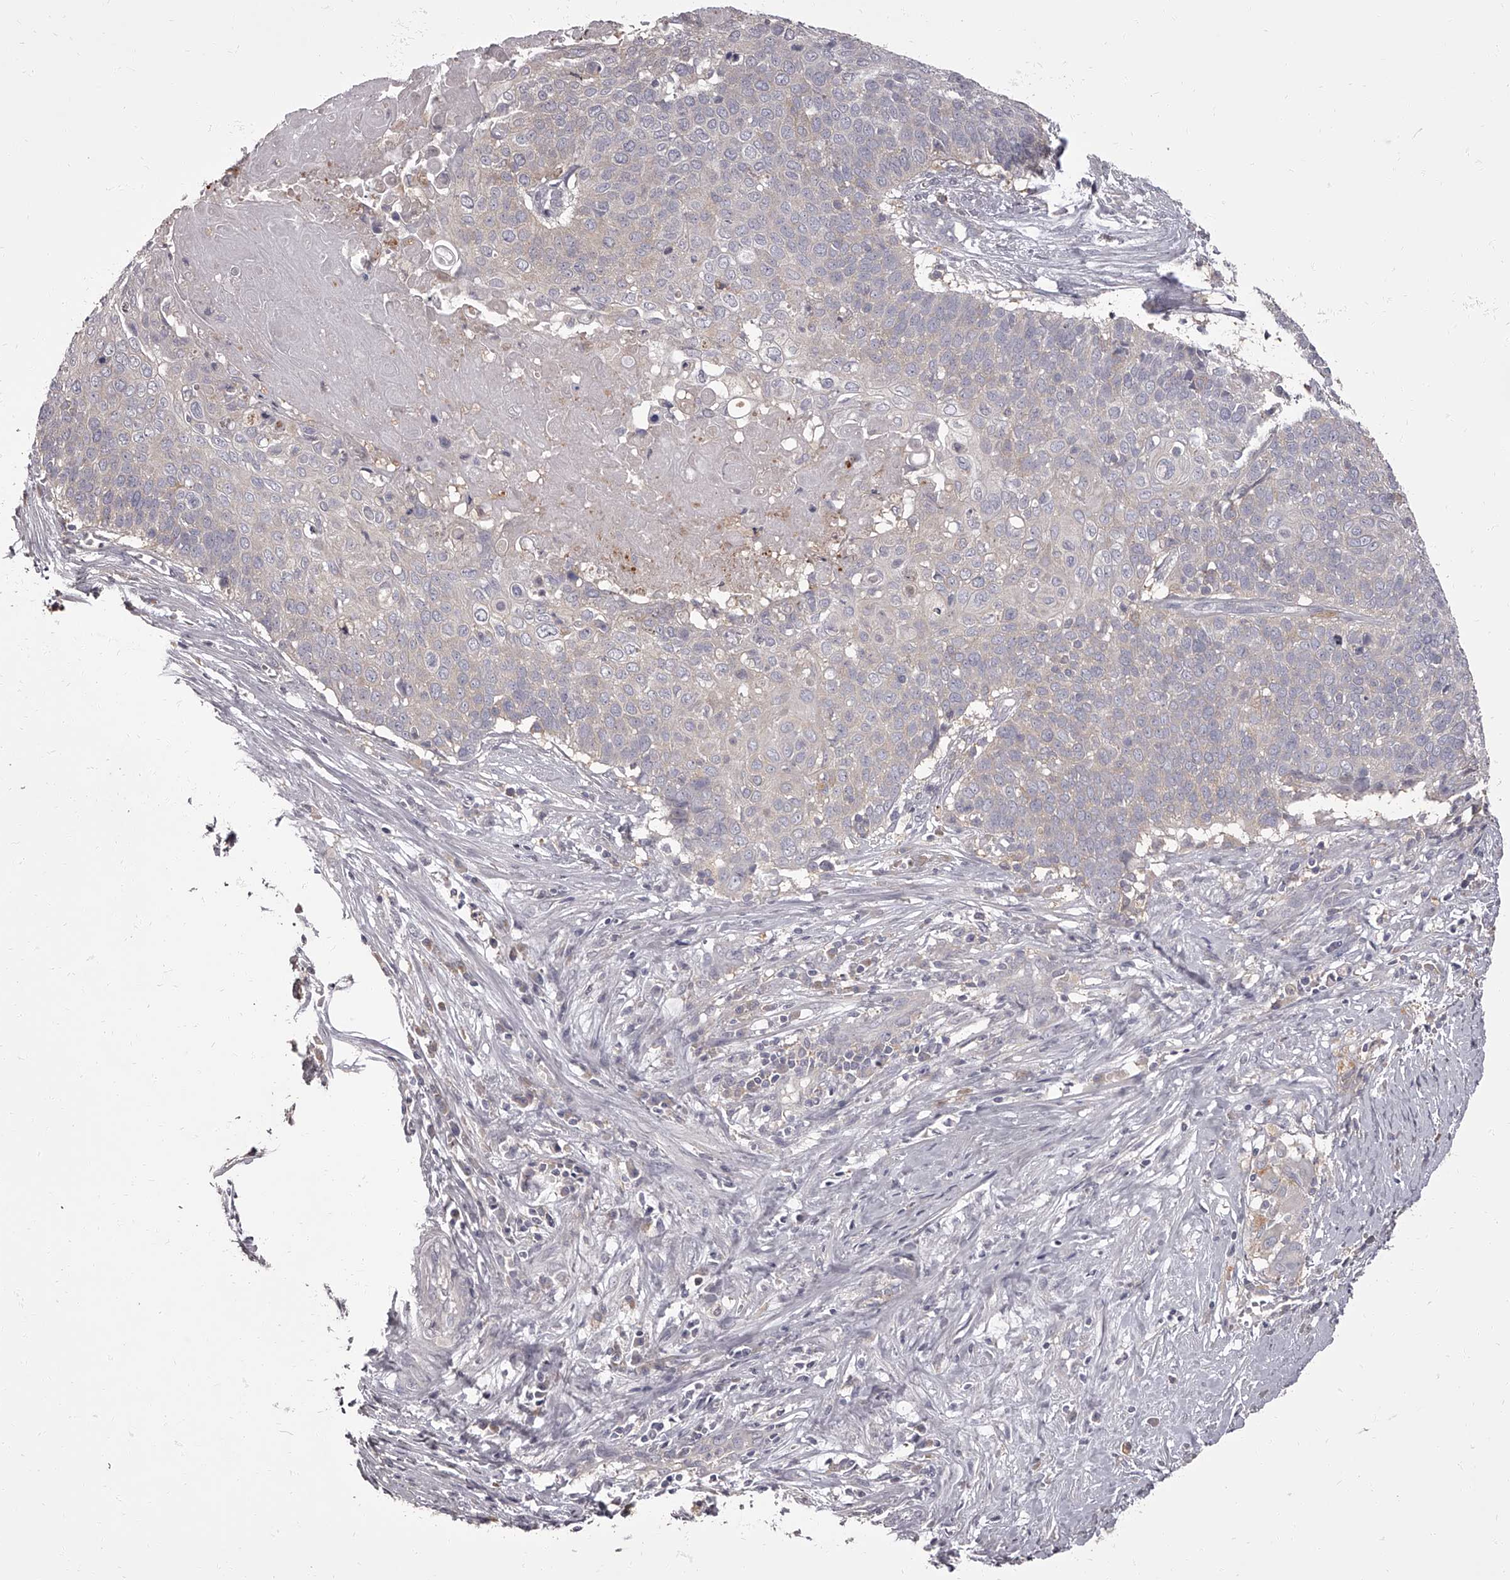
{"staining": {"intensity": "negative", "quantity": "none", "location": "none"}, "tissue": "cervical cancer", "cell_type": "Tumor cells", "image_type": "cancer", "snomed": [{"axis": "morphology", "description": "Squamous cell carcinoma, NOS"}, {"axis": "topography", "description": "Cervix"}], "caption": "High power microscopy micrograph of an IHC histopathology image of squamous cell carcinoma (cervical), revealing no significant positivity in tumor cells.", "gene": "APEH", "patient": {"sex": "female", "age": 39}}